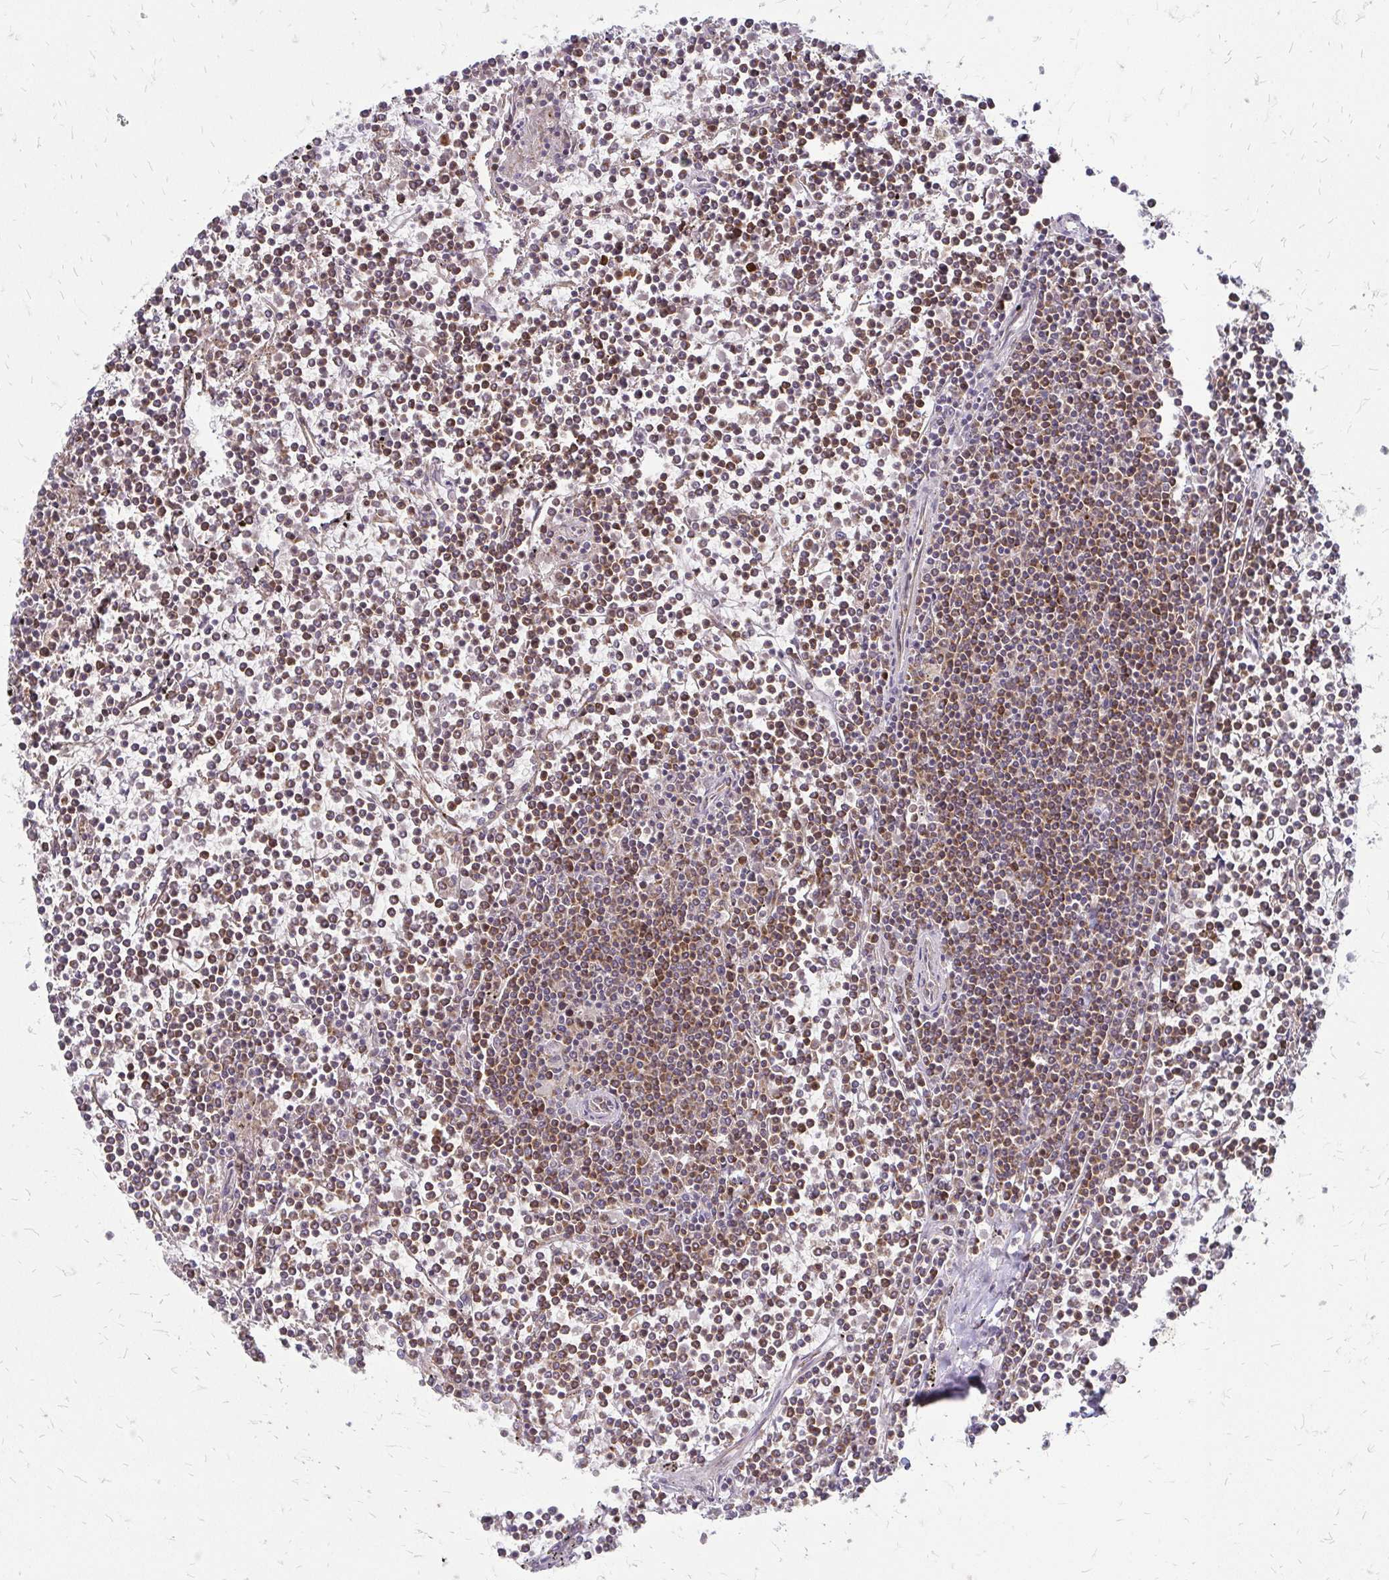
{"staining": {"intensity": "moderate", "quantity": ">75%", "location": "cytoplasmic/membranous"}, "tissue": "lymphoma", "cell_type": "Tumor cells", "image_type": "cancer", "snomed": [{"axis": "morphology", "description": "Malignant lymphoma, non-Hodgkin's type, Low grade"}, {"axis": "topography", "description": "Spleen"}], "caption": "The immunohistochemical stain shows moderate cytoplasmic/membranous expression in tumor cells of lymphoma tissue.", "gene": "ZNF383", "patient": {"sex": "female", "age": 19}}